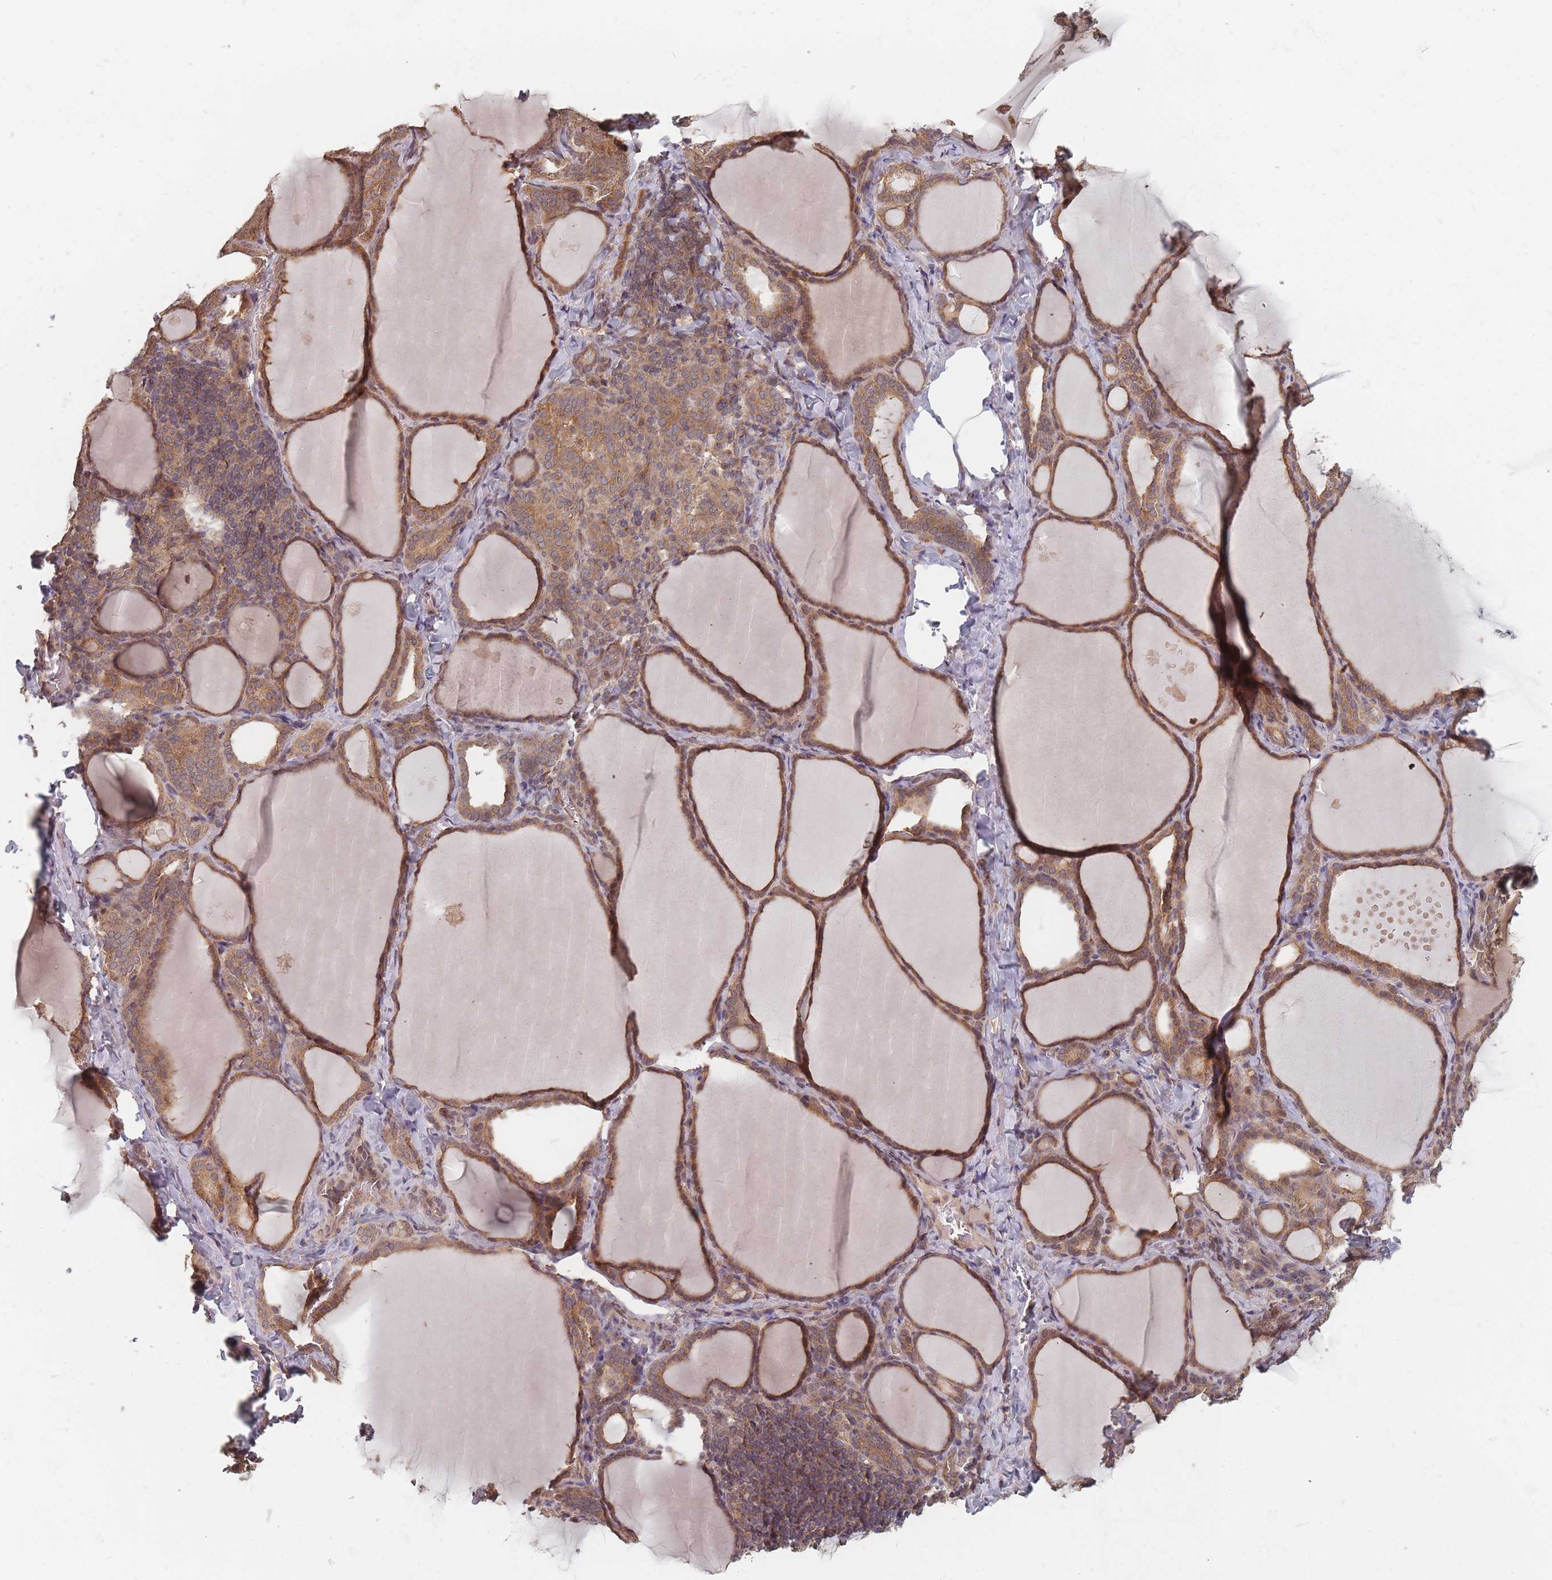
{"staining": {"intensity": "moderate", "quantity": ">75%", "location": "cytoplasmic/membranous"}, "tissue": "thyroid gland", "cell_type": "Glandular cells", "image_type": "normal", "snomed": [{"axis": "morphology", "description": "Normal tissue, NOS"}, {"axis": "topography", "description": "Thyroid gland"}], "caption": "Moderate cytoplasmic/membranous protein staining is identified in about >75% of glandular cells in thyroid gland. The protein of interest is stained brown, and the nuclei are stained in blue (DAB (3,3'-diaminobenzidine) IHC with brightfield microscopy, high magnification).", "gene": "C3orf14", "patient": {"sex": "female", "age": 39}}